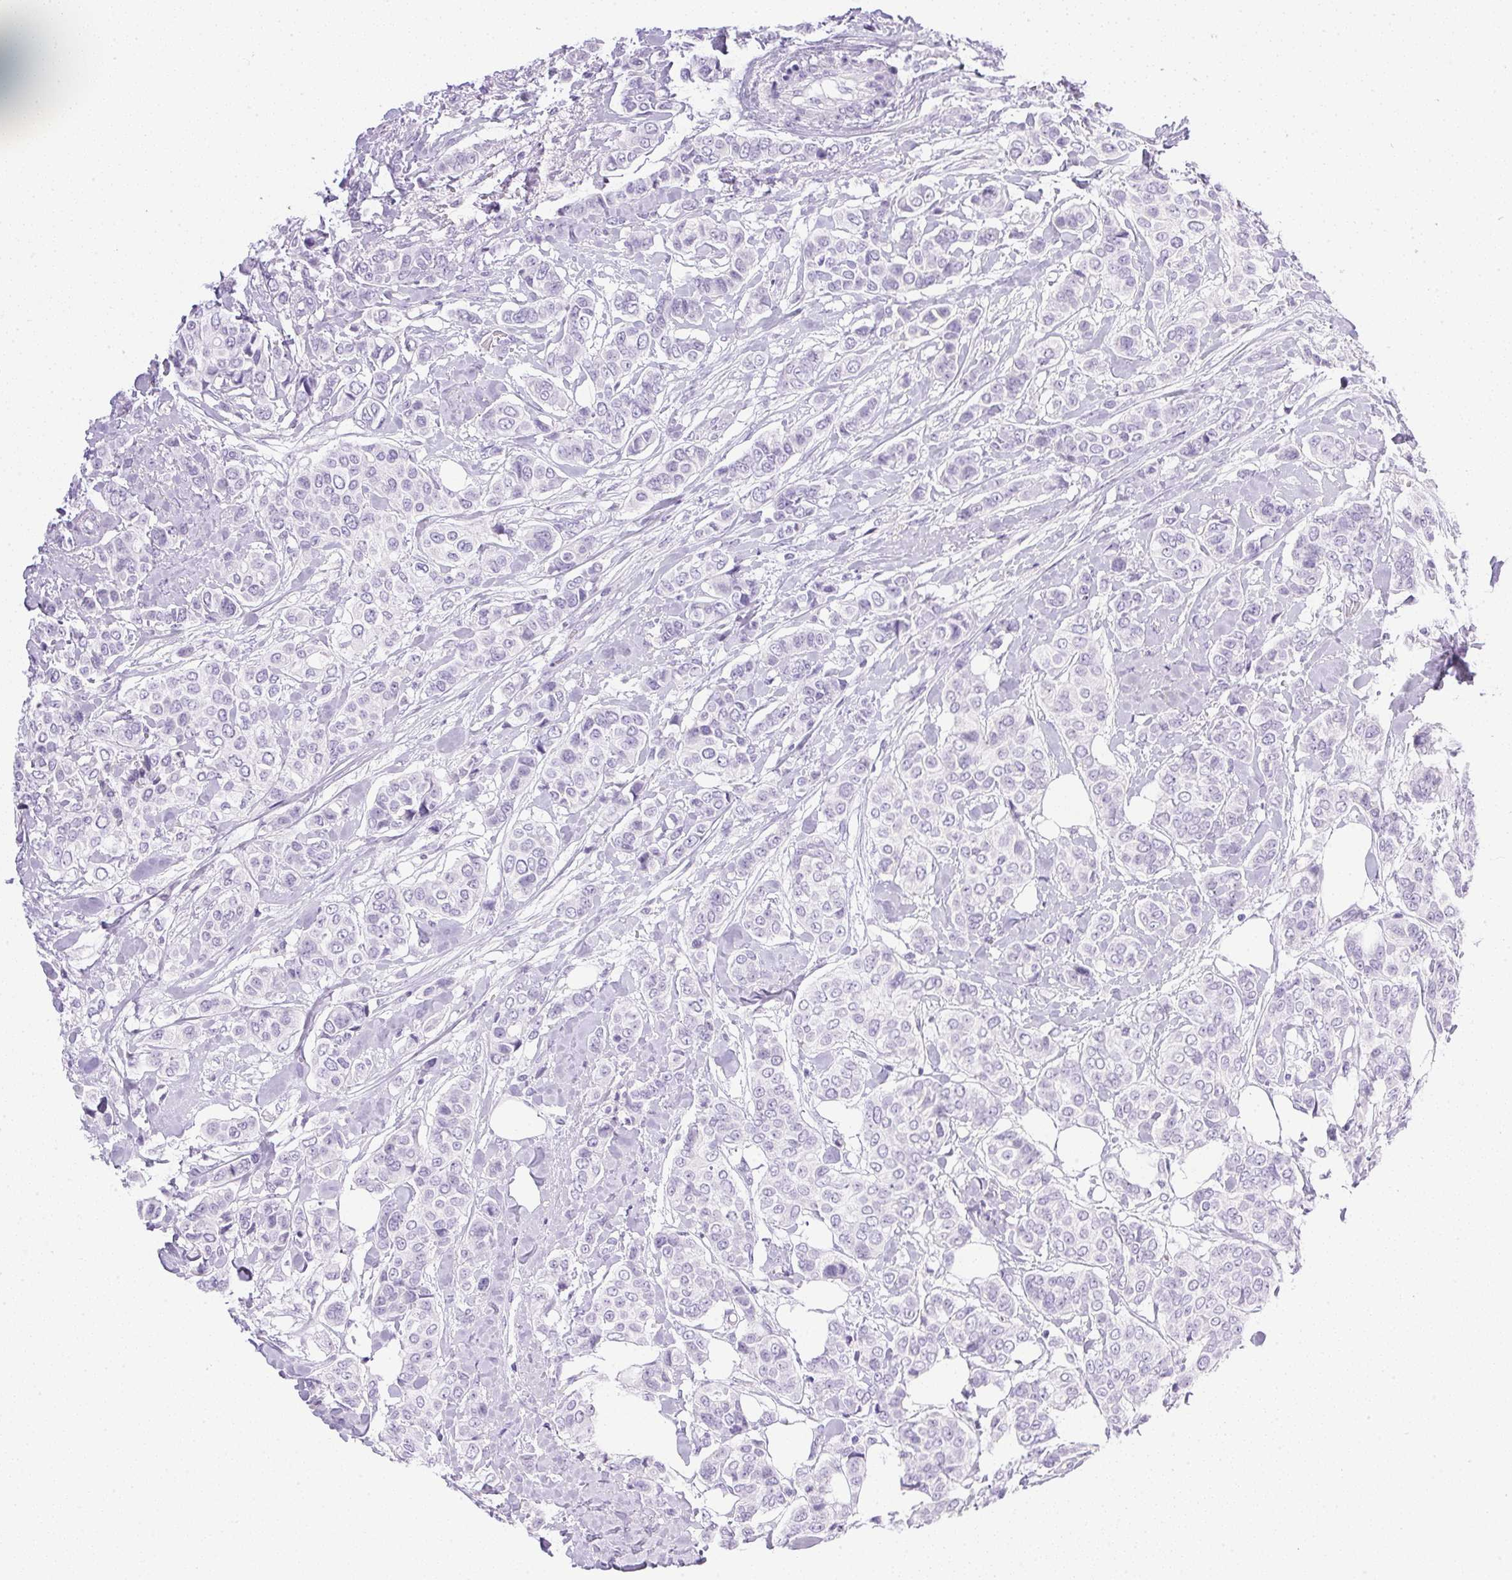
{"staining": {"intensity": "negative", "quantity": "none", "location": "none"}, "tissue": "breast cancer", "cell_type": "Tumor cells", "image_type": "cancer", "snomed": [{"axis": "morphology", "description": "Lobular carcinoma"}, {"axis": "topography", "description": "Breast"}], "caption": "A high-resolution micrograph shows immunohistochemistry (IHC) staining of breast cancer (lobular carcinoma), which shows no significant positivity in tumor cells. The staining was performed using DAB (3,3'-diaminobenzidine) to visualize the protein expression in brown, while the nuclei were stained in blue with hematoxylin (Magnification: 20x).", "gene": "CPB1", "patient": {"sex": "female", "age": 51}}